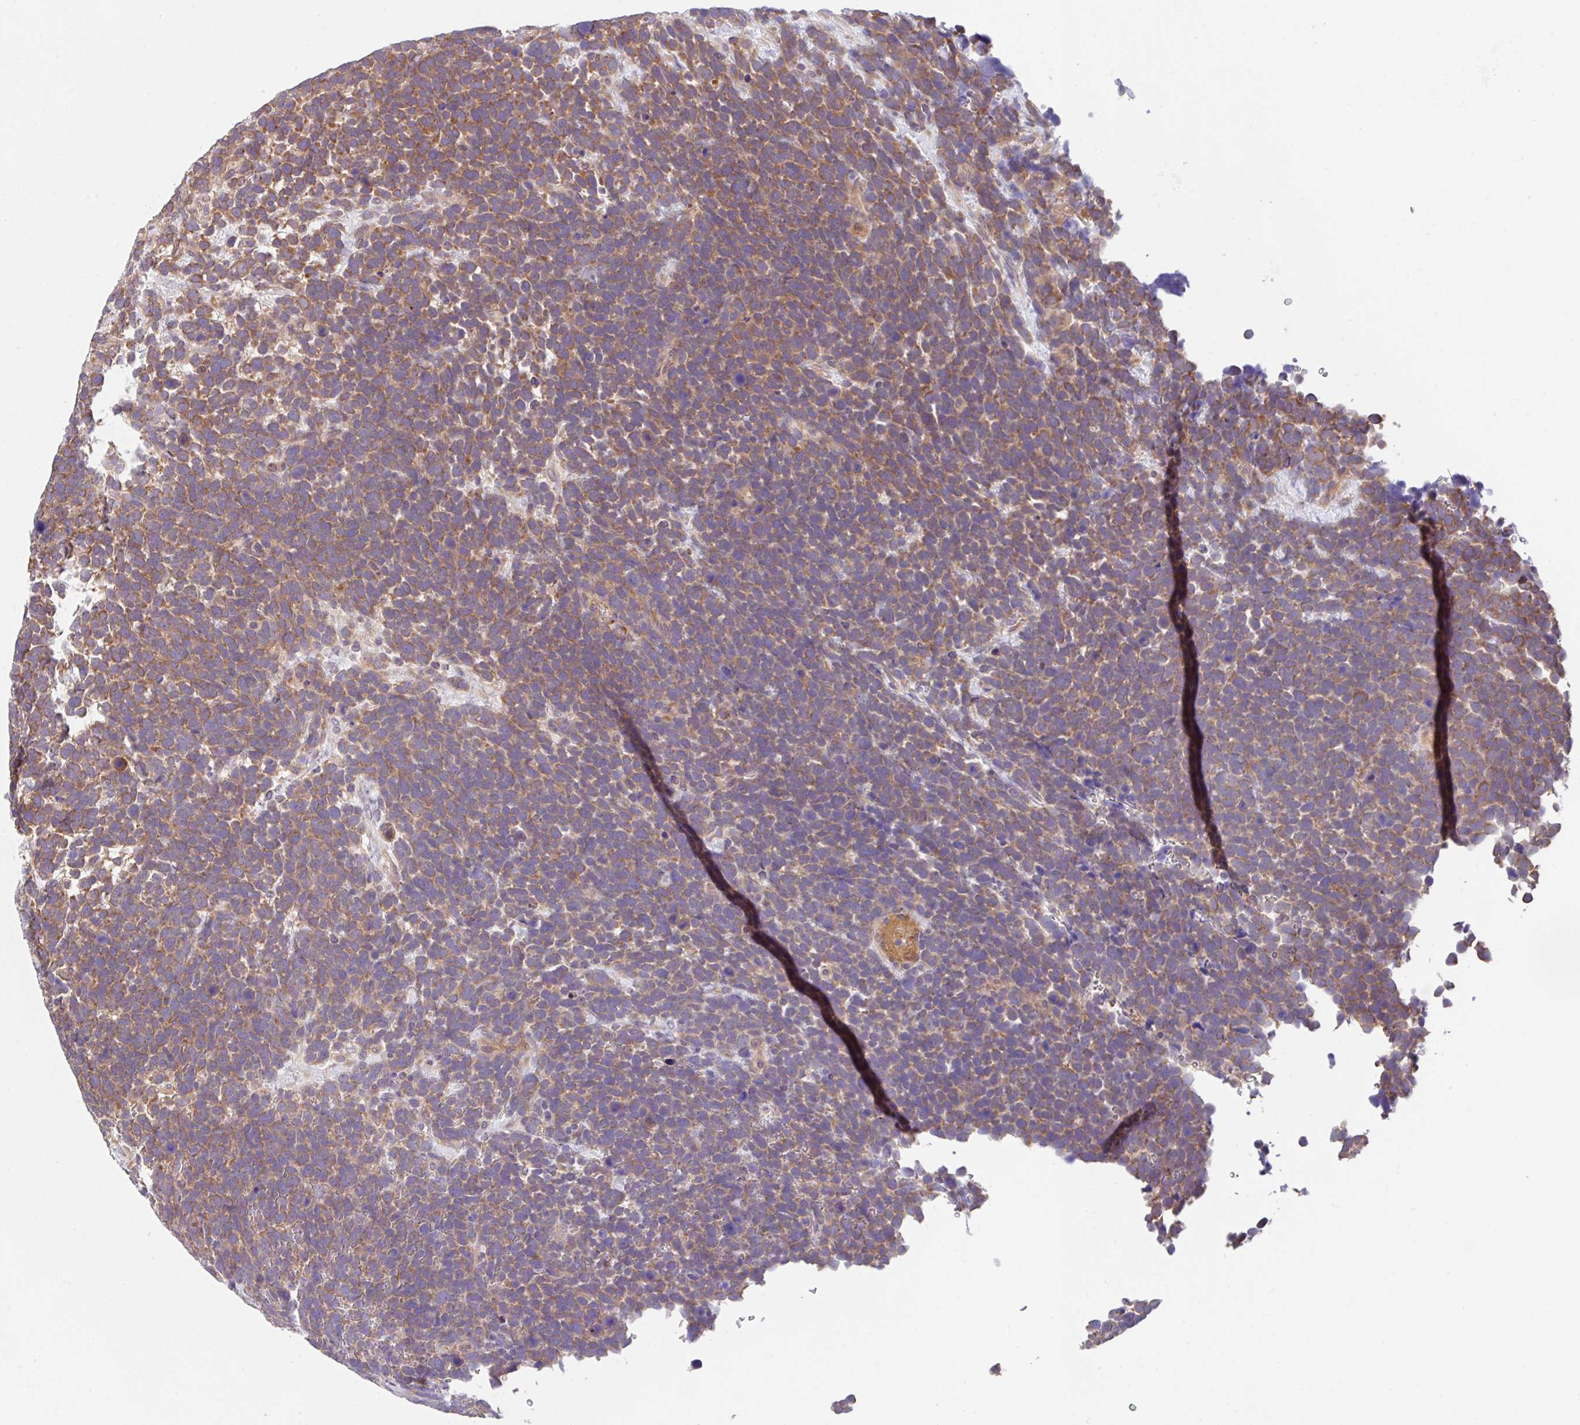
{"staining": {"intensity": "moderate", "quantity": ">75%", "location": "cytoplasmic/membranous"}, "tissue": "urothelial cancer", "cell_type": "Tumor cells", "image_type": "cancer", "snomed": [{"axis": "morphology", "description": "Urothelial carcinoma, High grade"}, {"axis": "topography", "description": "Urinary bladder"}], "caption": "Immunohistochemistry histopathology image of human high-grade urothelial carcinoma stained for a protein (brown), which displays medium levels of moderate cytoplasmic/membranous staining in approximately >75% of tumor cells.", "gene": "UBE4A", "patient": {"sex": "female", "age": 82}}